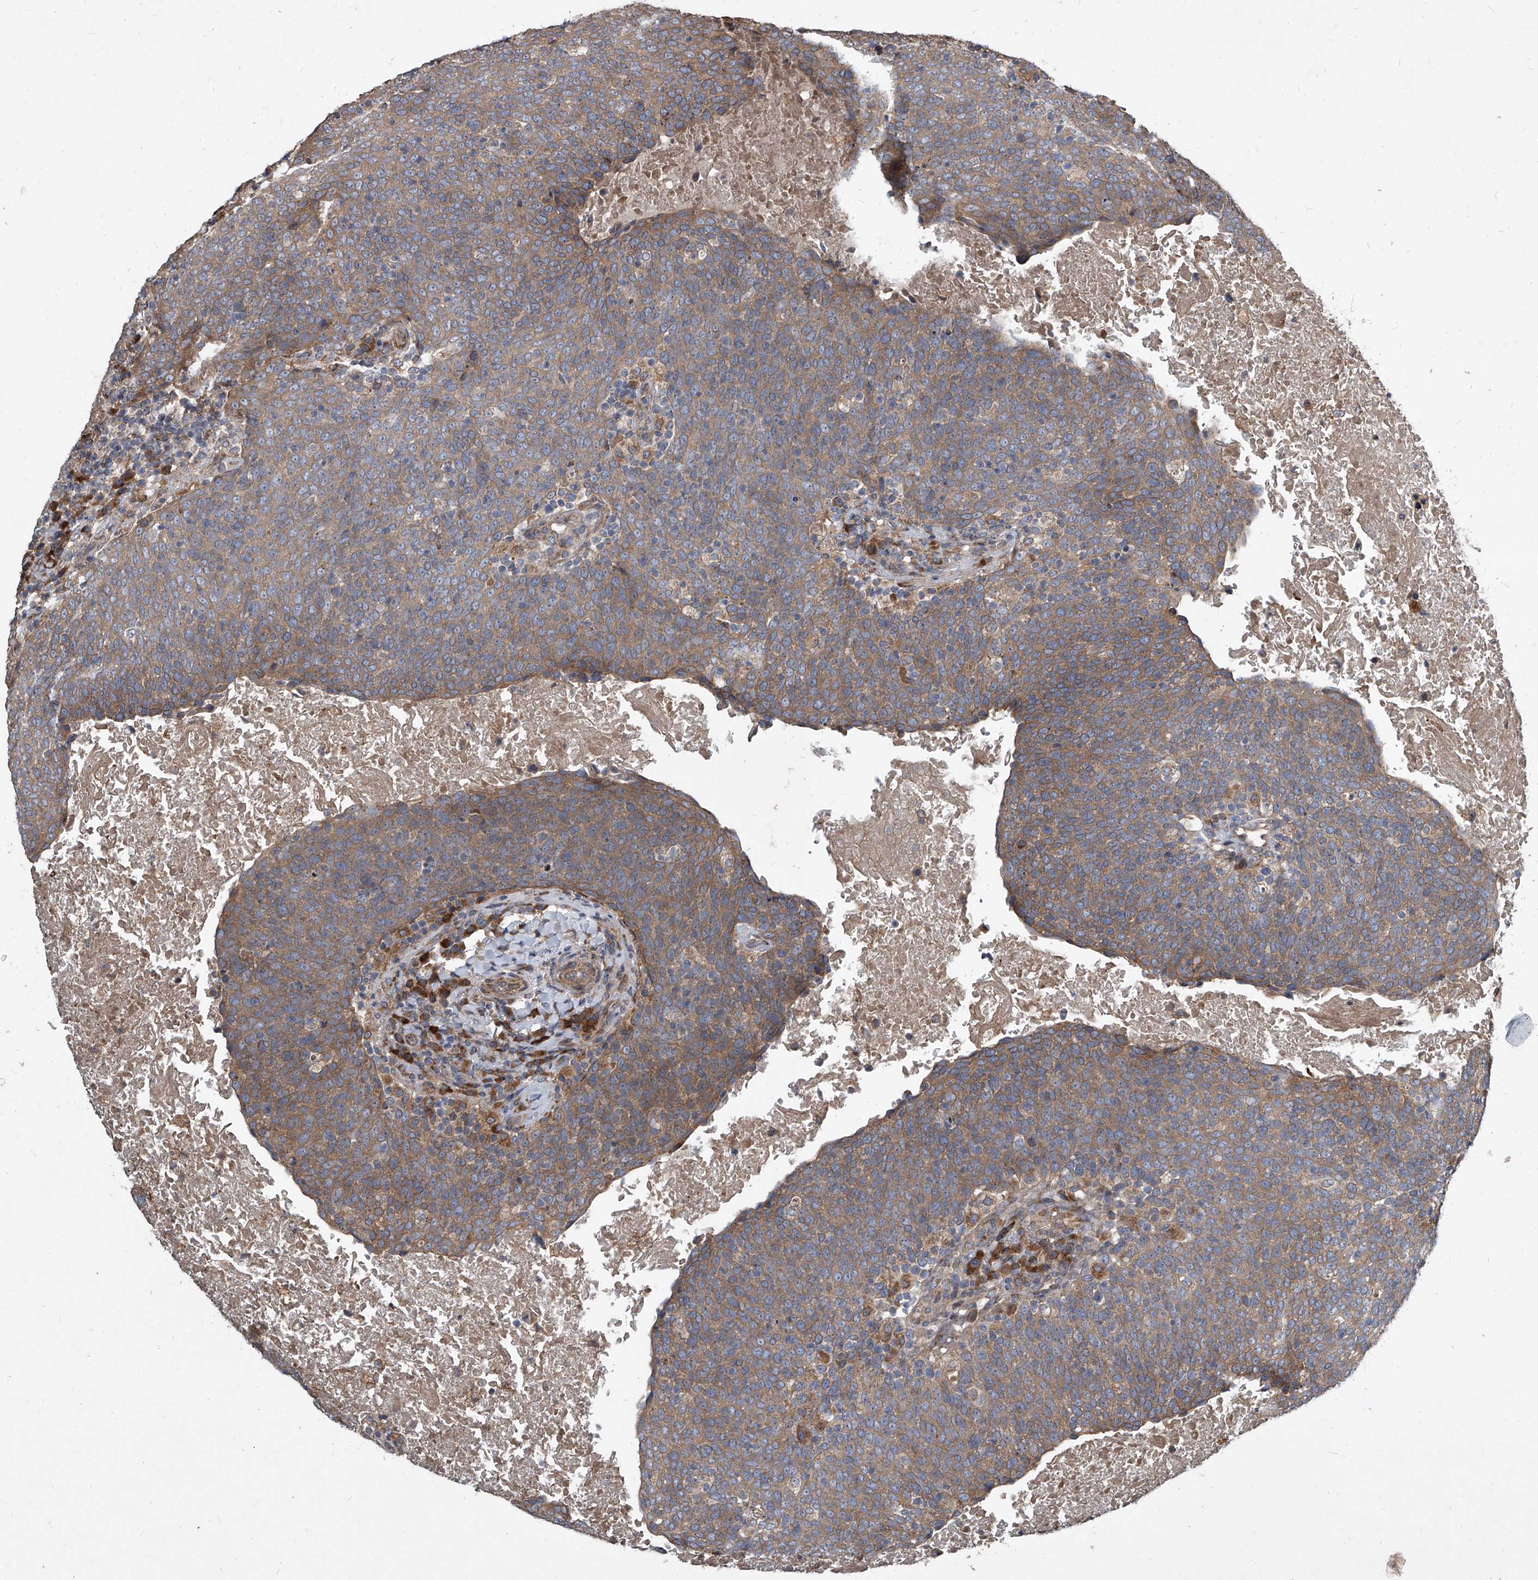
{"staining": {"intensity": "moderate", "quantity": ">75%", "location": "cytoplasmic/membranous"}, "tissue": "head and neck cancer", "cell_type": "Tumor cells", "image_type": "cancer", "snomed": [{"axis": "morphology", "description": "Squamous cell carcinoma, NOS"}, {"axis": "morphology", "description": "Squamous cell carcinoma, metastatic, NOS"}, {"axis": "topography", "description": "Lymph node"}, {"axis": "topography", "description": "Head-Neck"}], "caption": "Head and neck cancer (squamous cell carcinoma) stained with DAB (3,3'-diaminobenzidine) immunohistochemistry (IHC) reveals medium levels of moderate cytoplasmic/membranous positivity in approximately >75% of tumor cells. (DAB (3,3'-diaminobenzidine) IHC with brightfield microscopy, high magnification).", "gene": "EVA1C", "patient": {"sex": "male", "age": 62}}